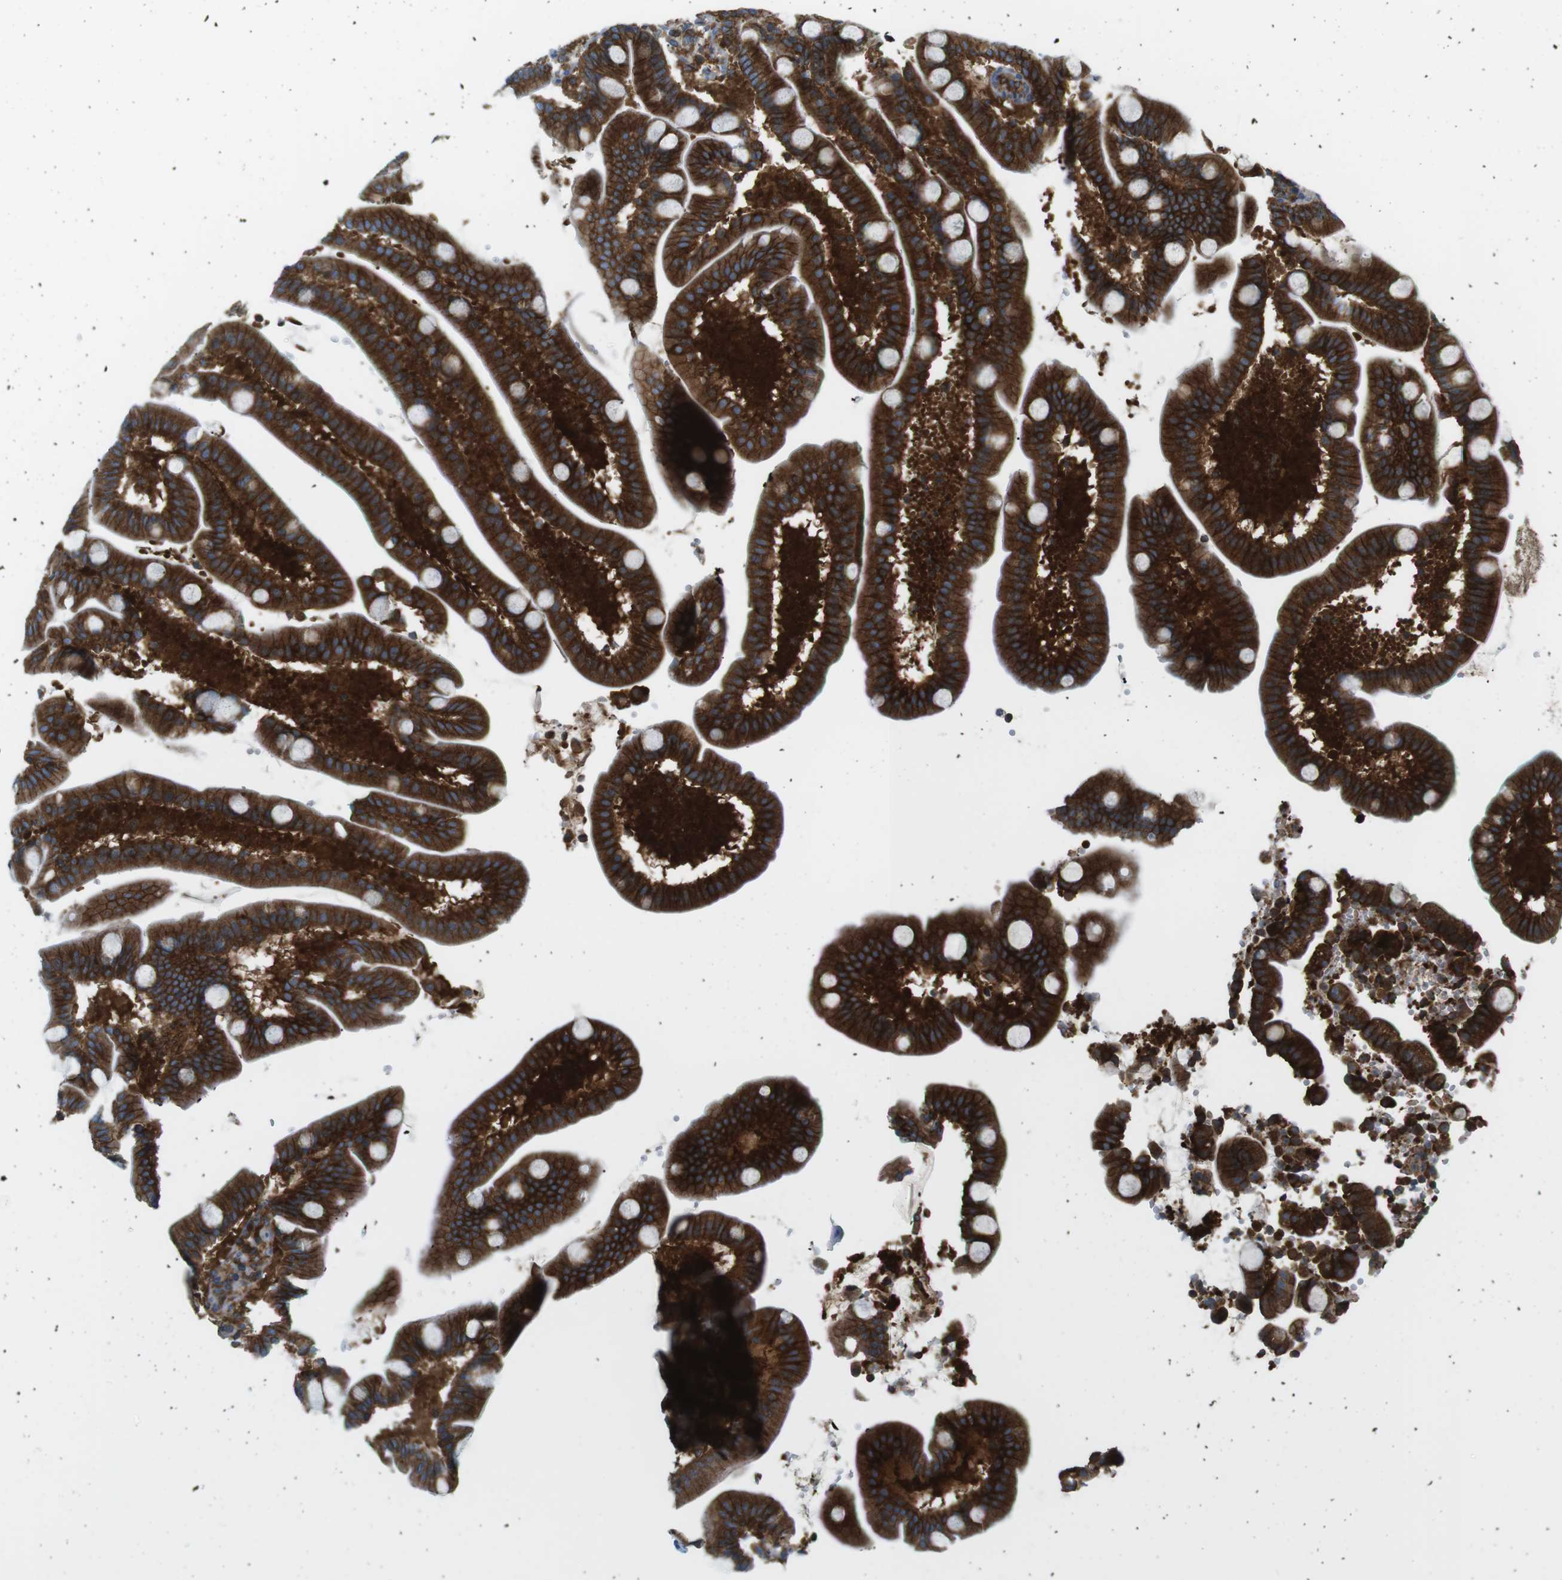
{"staining": {"intensity": "strong", "quantity": ">75%", "location": "cytoplasmic/membranous"}, "tissue": "duodenum", "cell_type": "Glandular cells", "image_type": "normal", "snomed": [{"axis": "morphology", "description": "Normal tissue, NOS"}, {"axis": "topography", "description": "Duodenum"}], "caption": "Normal duodenum shows strong cytoplasmic/membranous expression in about >75% of glandular cells Using DAB (brown) and hematoxylin (blue) stains, captured at high magnification using brightfield microscopy..", "gene": "FLII", "patient": {"sex": "male", "age": 54}}